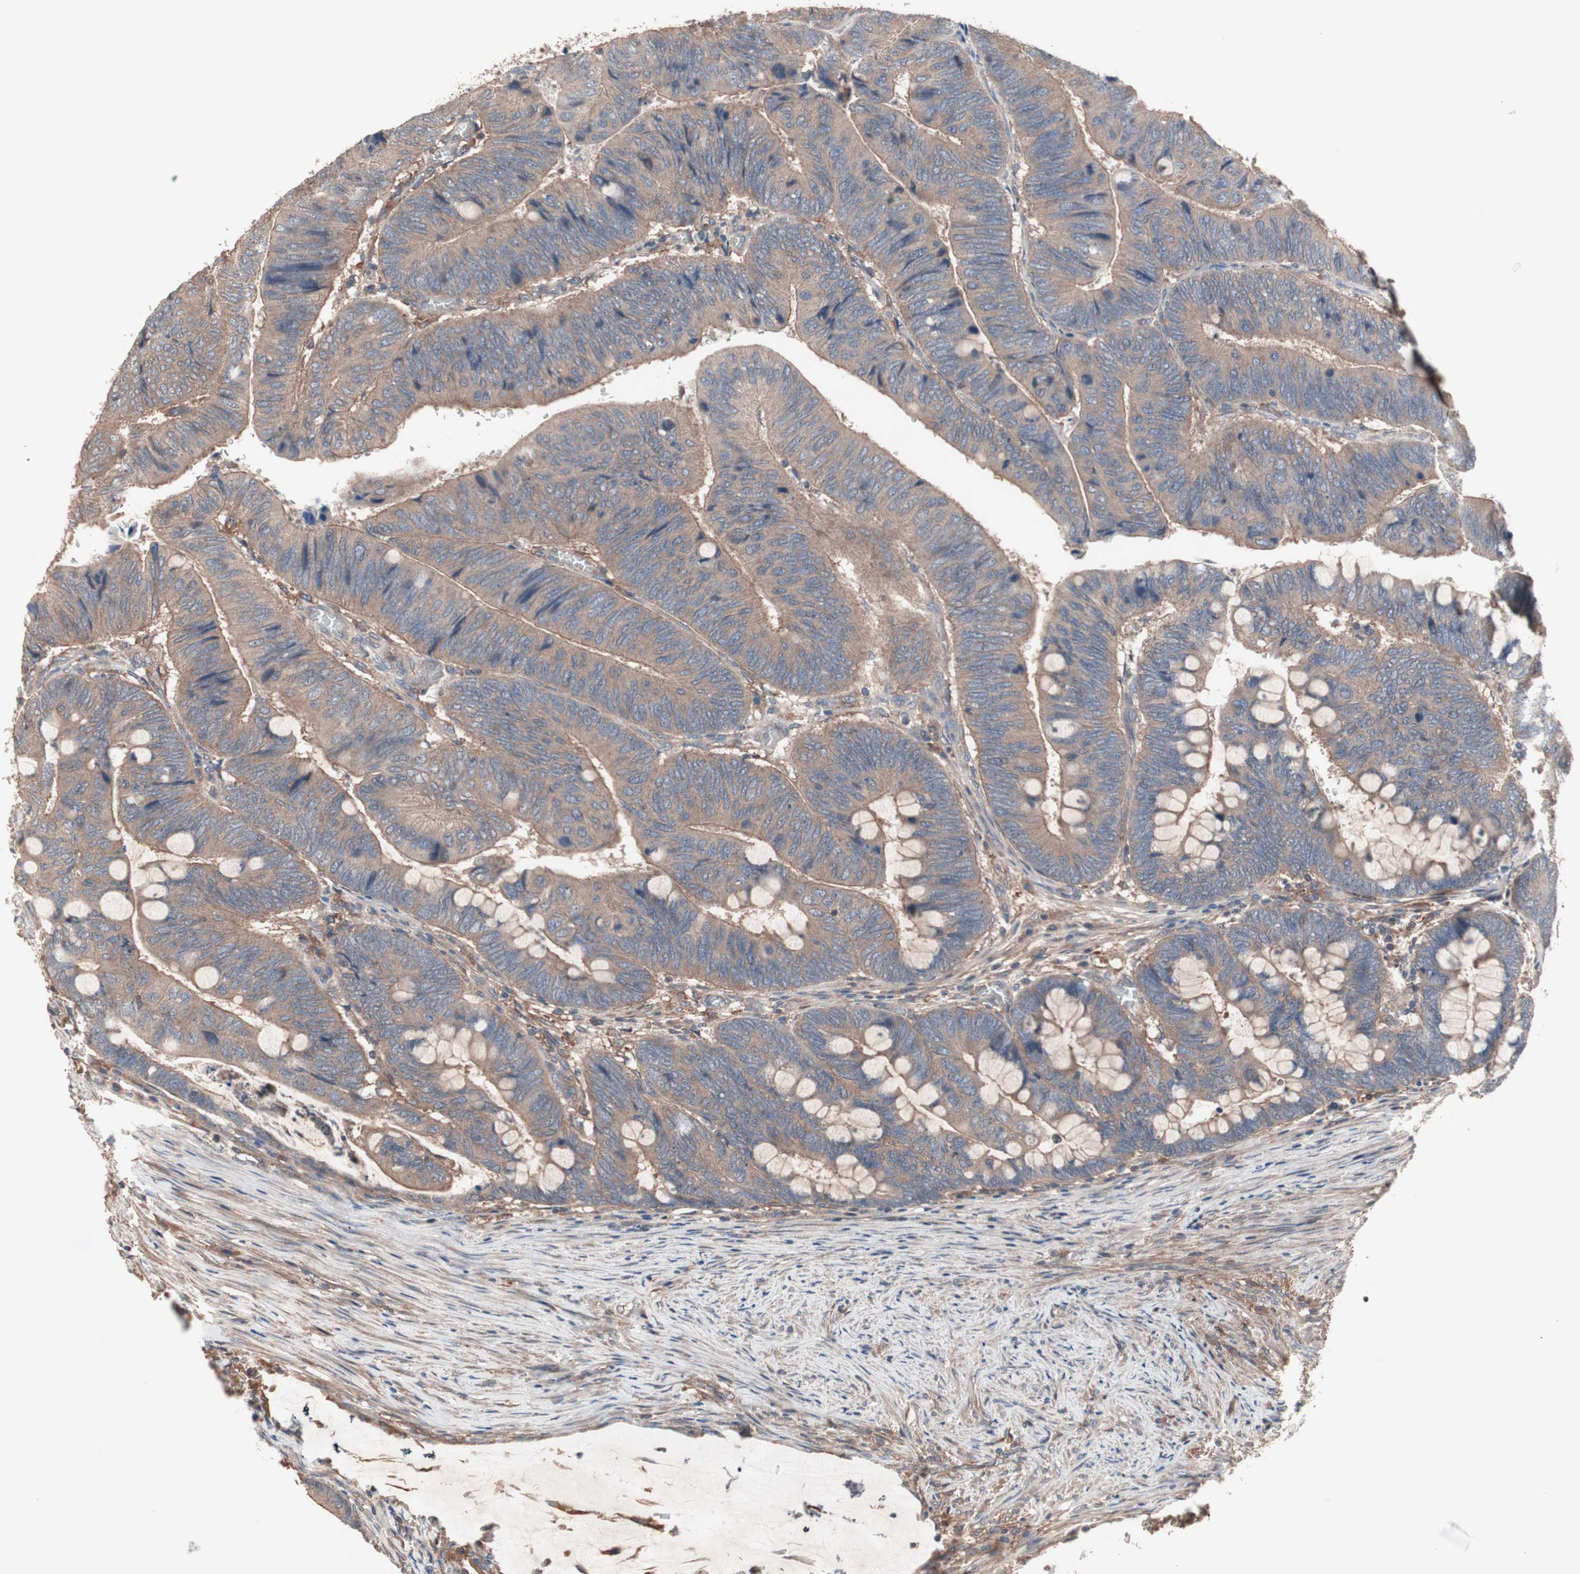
{"staining": {"intensity": "moderate", "quantity": ">75%", "location": "cytoplasmic/membranous"}, "tissue": "colorectal cancer", "cell_type": "Tumor cells", "image_type": "cancer", "snomed": [{"axis": "morphology", "description": "Normal tissue, NOS"}, {"axis": "morphology", "description": "Adenocarcinoma, NOS"}, {"axis": "topography", "description": "Rectum"}, {"axis": "topography", "description": "Peripheral nerve tissue"}], "caption": "A high-resolution micrograph shows immunohistochemistry staining of colorectal adenocarcinoma, which demonstrates moderate cytoplasmic/membranous staining in about >75% of tumor cells. The staining was performed using DAB (3,3'-diaminobenzidine) to visualize the protein expression in brown, while the nuclei were stained in blue with hematoxylin (Magnification: 20x).", "gene": "ATG7", "patient": {"sex": "male", "age": 92}}